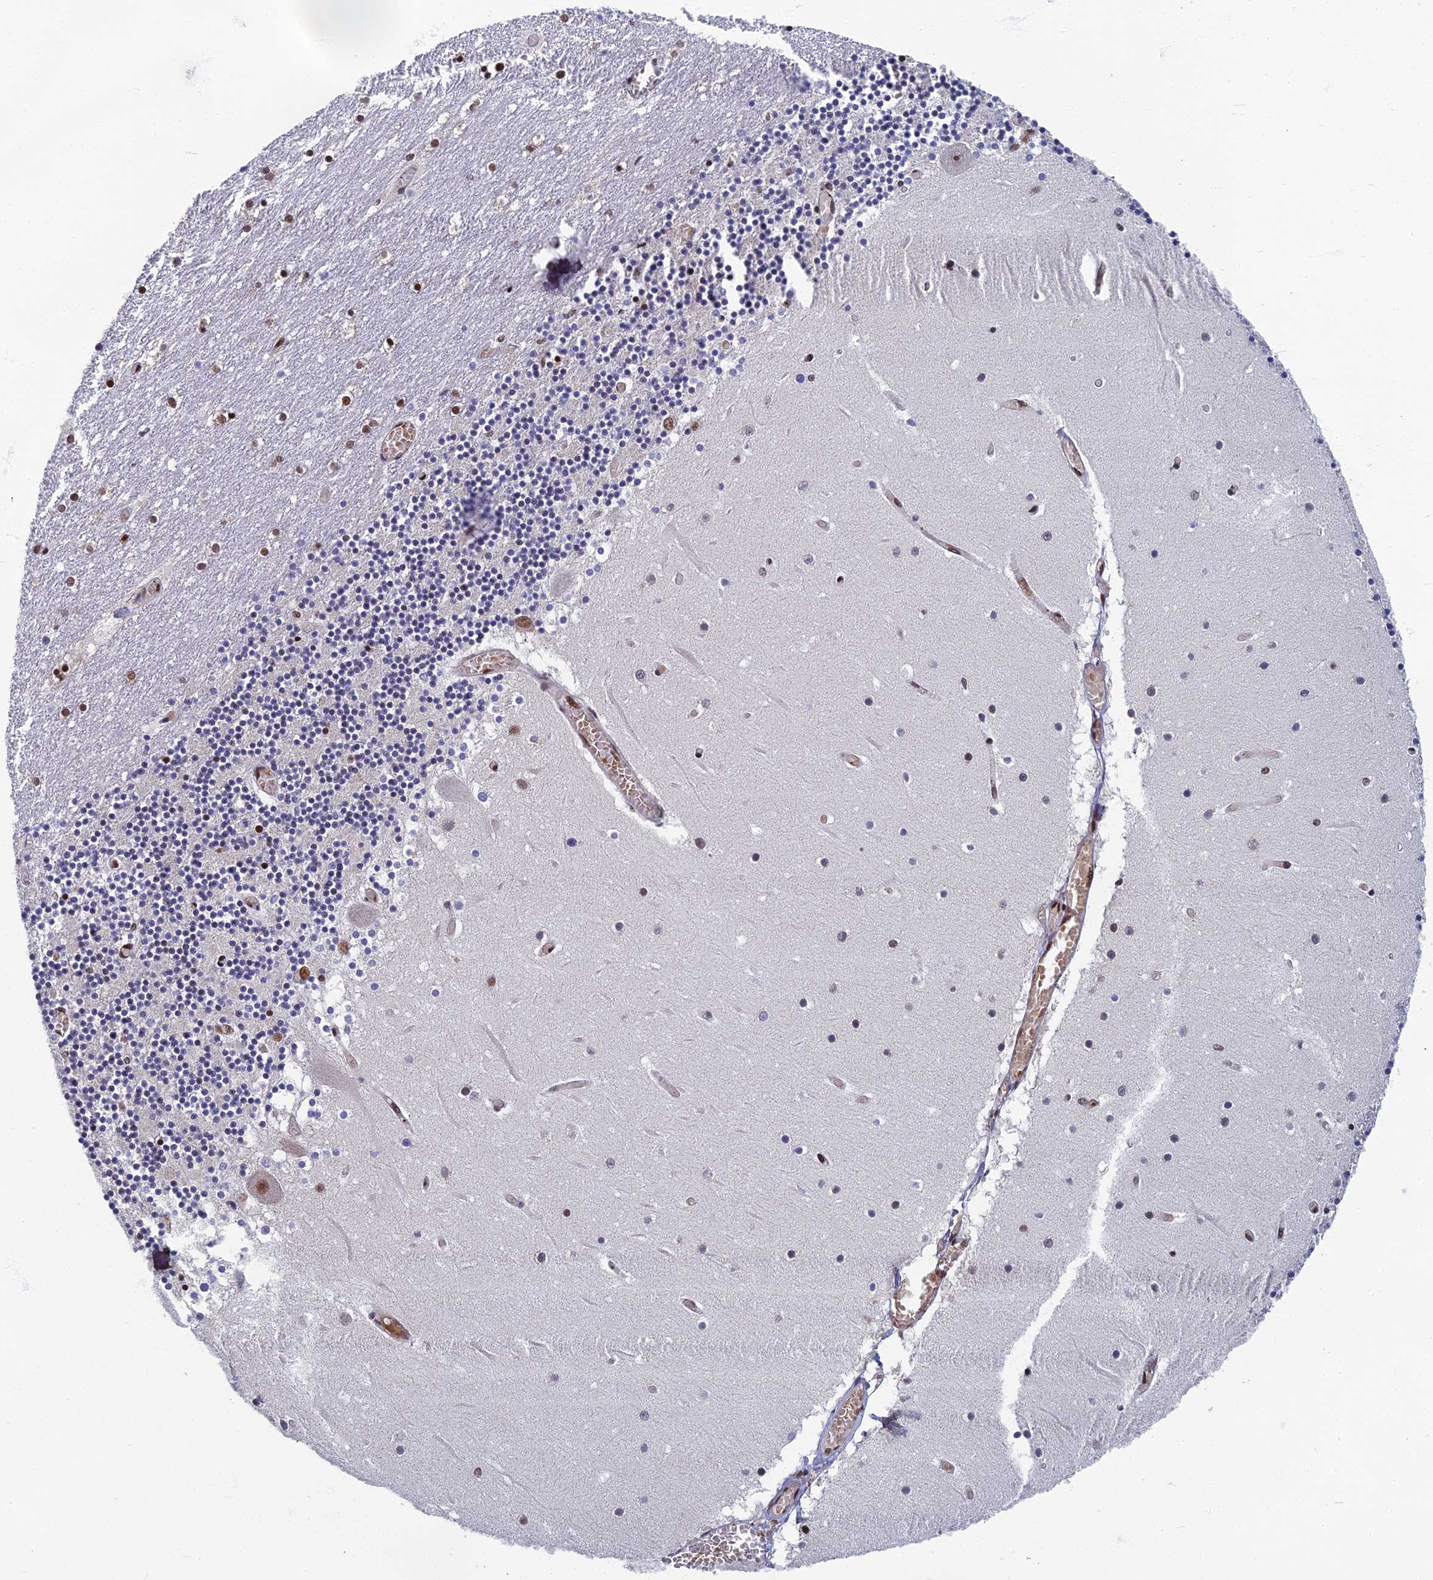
{"staining": {"intensity": "moderate", "quantity": "25%-75%", "location": "nuclear"}, "tissue": "cerebellum", "cell_type": "Cells in granular layer", "image_type": "normal", "snomed": [{"axis": "morphology", "description": "Normal tissue, NOS"}, {"axis": "topography", "description": "Cerebellum"}], "caption": "Cerebellum stained with DAB immunohistochemistry (IHC) shows medium levels of moderate nuclear staining in about 25%-75% of cells in granular layer.", "gene": "TAF13", "patient": {"sex": "female", "age": 28}}